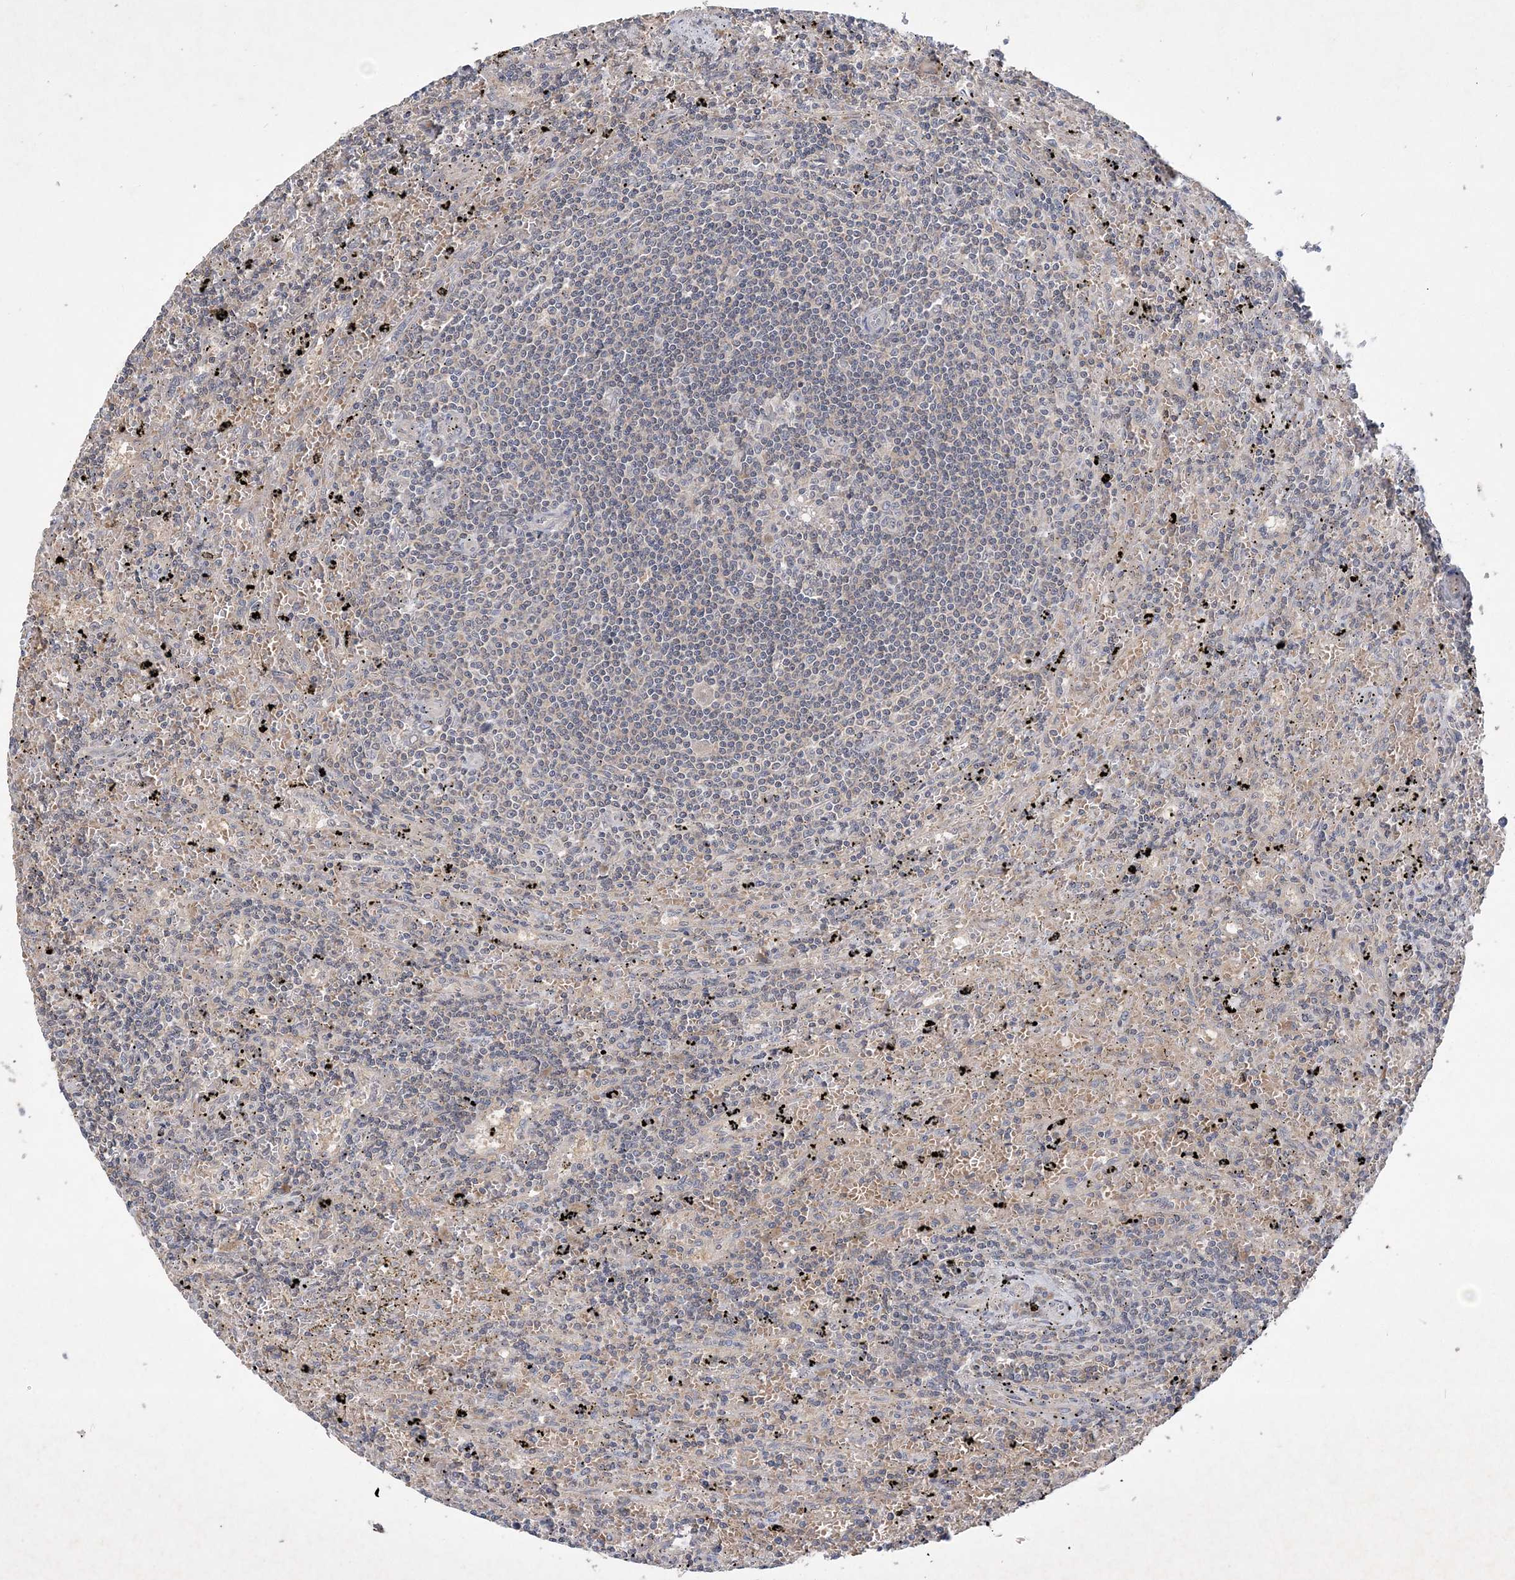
{"staining": {"intensity": "negative", "quantity": "none", "location": "none"}, "tissue": "lymphoma", "cell_type": "Tumor cells", "image_type": "cancer", "snomed": [{"axis": "morphology", "description": "Malignant lymphoma, non-Hodgkin's type, Low grade"}, {"axis": "topography", "description": "Spleen"}], "caption": "Immunohistochemistry photomicrograph of neoplastic tissue: human malignant lymphoma, non-Hodgkin's type (low-grade) stained with DAB demonstrates no significant protein staining in tumor cells.", "gene": "AKR7A2", "patient": {"sex": "male", "age": 76}}